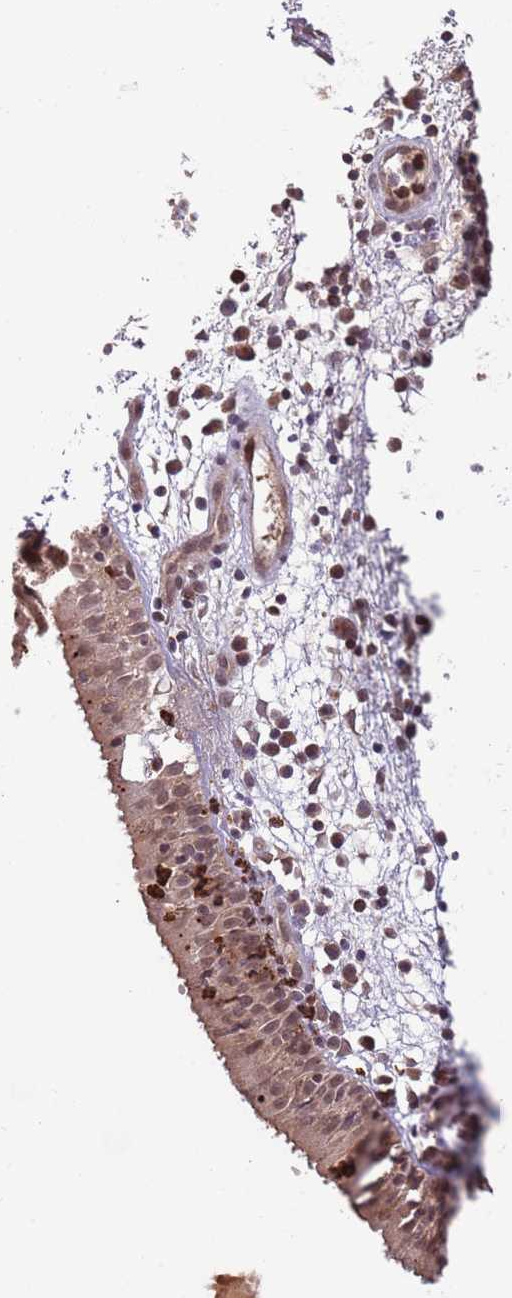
{"staining": {"intensity": "moderate", "quantity": ">75%", "location": "cytoplasmic/membranous,nuclear"}, "tissue": "nasopharynx", "cell_type": "Respiratory epithelial cells", "image_type": "normal", "snomed": [{"axis": "morphology", "description": "Normal tissue, NOS"}, {"axis": "topography", "description": "Nasopharynx"}], "caption": "The image reveals a brown stain indicating the presence of a protein in the cytoplasmic/membranous,nuclear of respiratory epithelial cells in nasopharynx.", "gene": "NBPF4", "patient": {"sex": "female", "age": 63}}